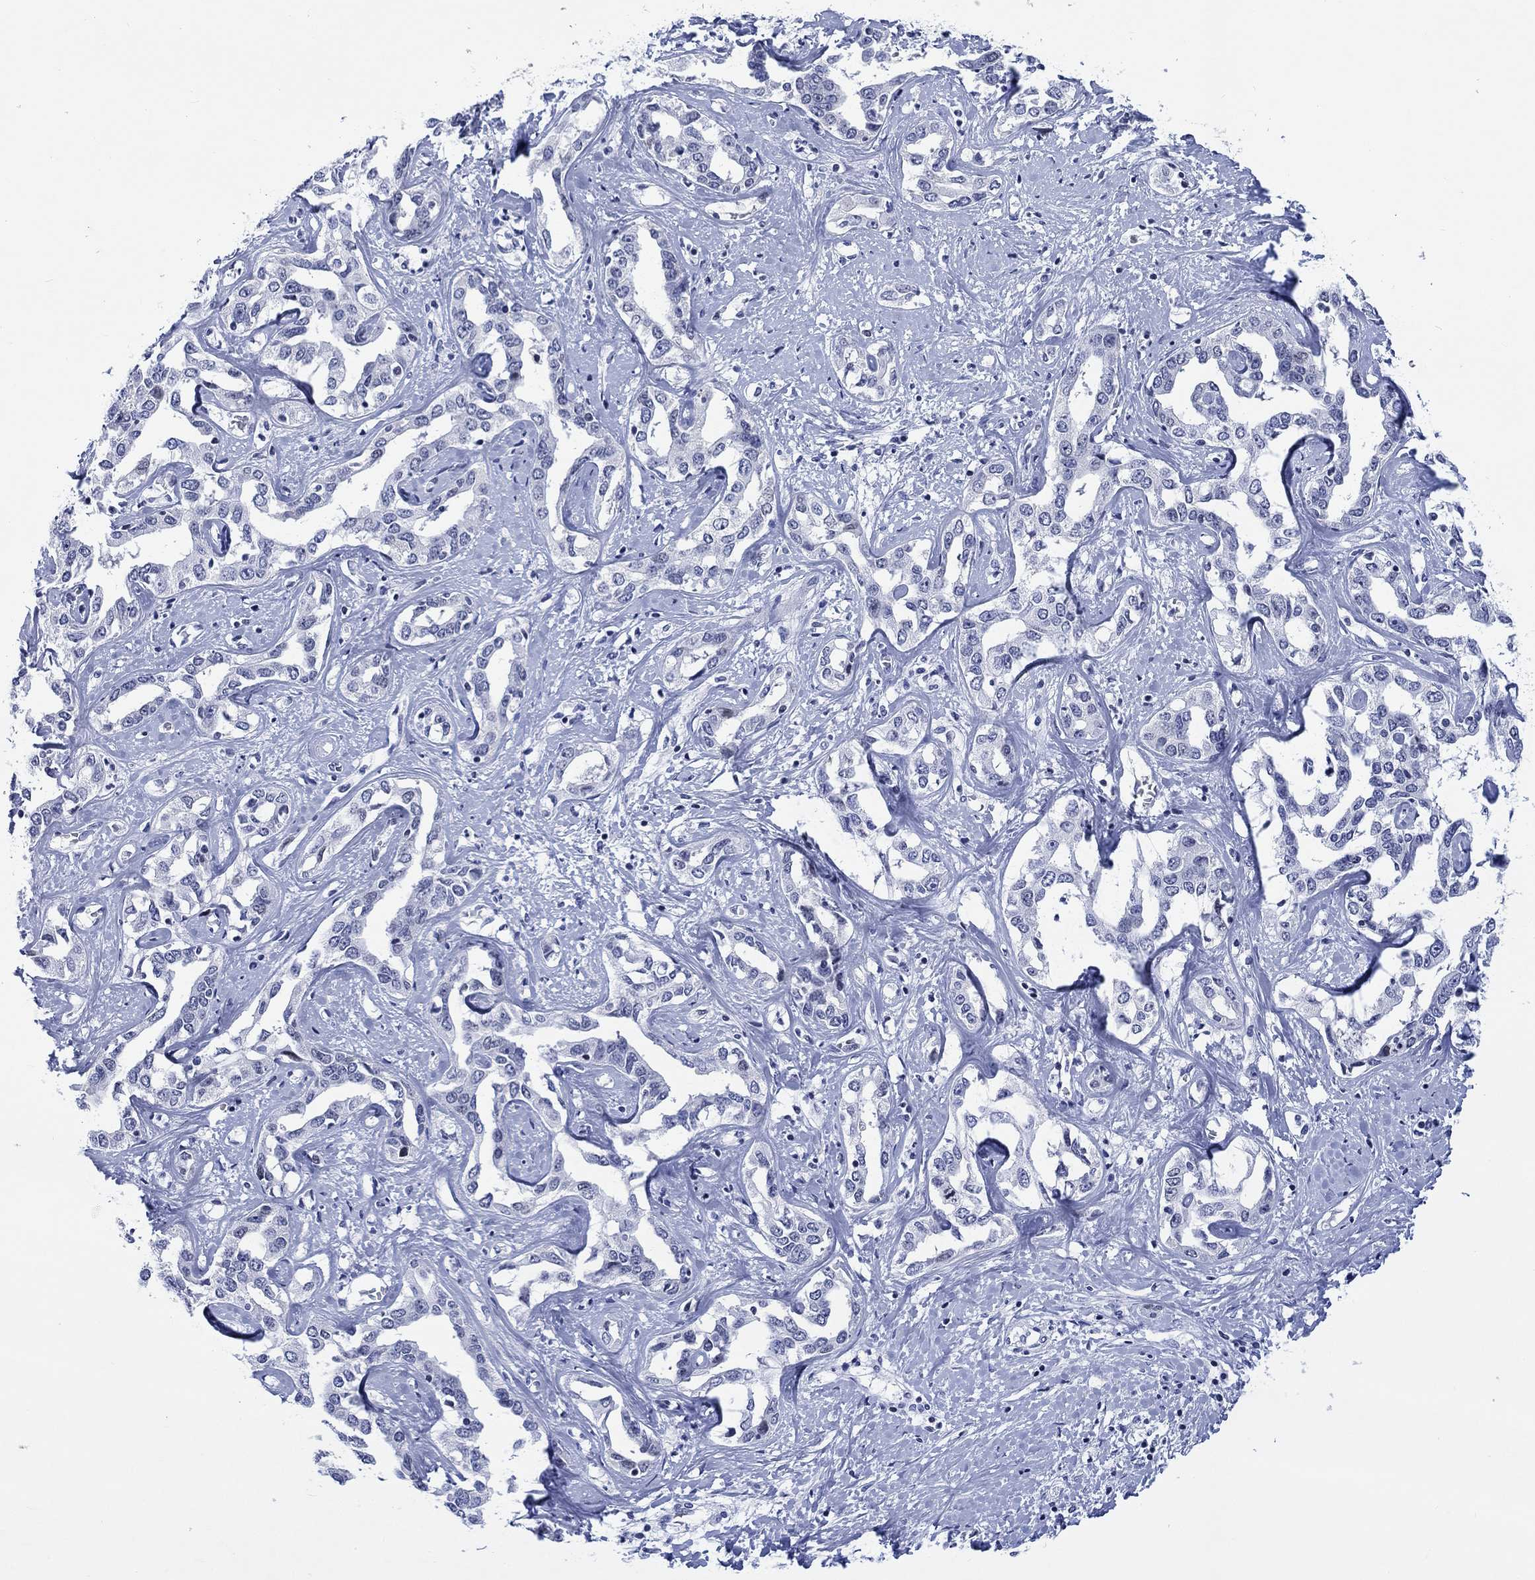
{"staining": {"intensity": "negative", "quantity": "none", "location": "none"}, "tissue": "liver cancer", "cell_type": "Tumor cells", "image_type": "cancer", "snomed": [{"axis": "morphology", "description": "Cholangiocarcinoma"}, {"axis": "topography", "description": "Liver"}], "caption": "Immunohistochemistry of liver cholangiocarcinoma displays no expression in tumor cells. (Brightfield microscopy of DAB immunohistochemistry at high magnification).", "gene": "CDCA2", "patient": {"sex": "male", "age": 59}}